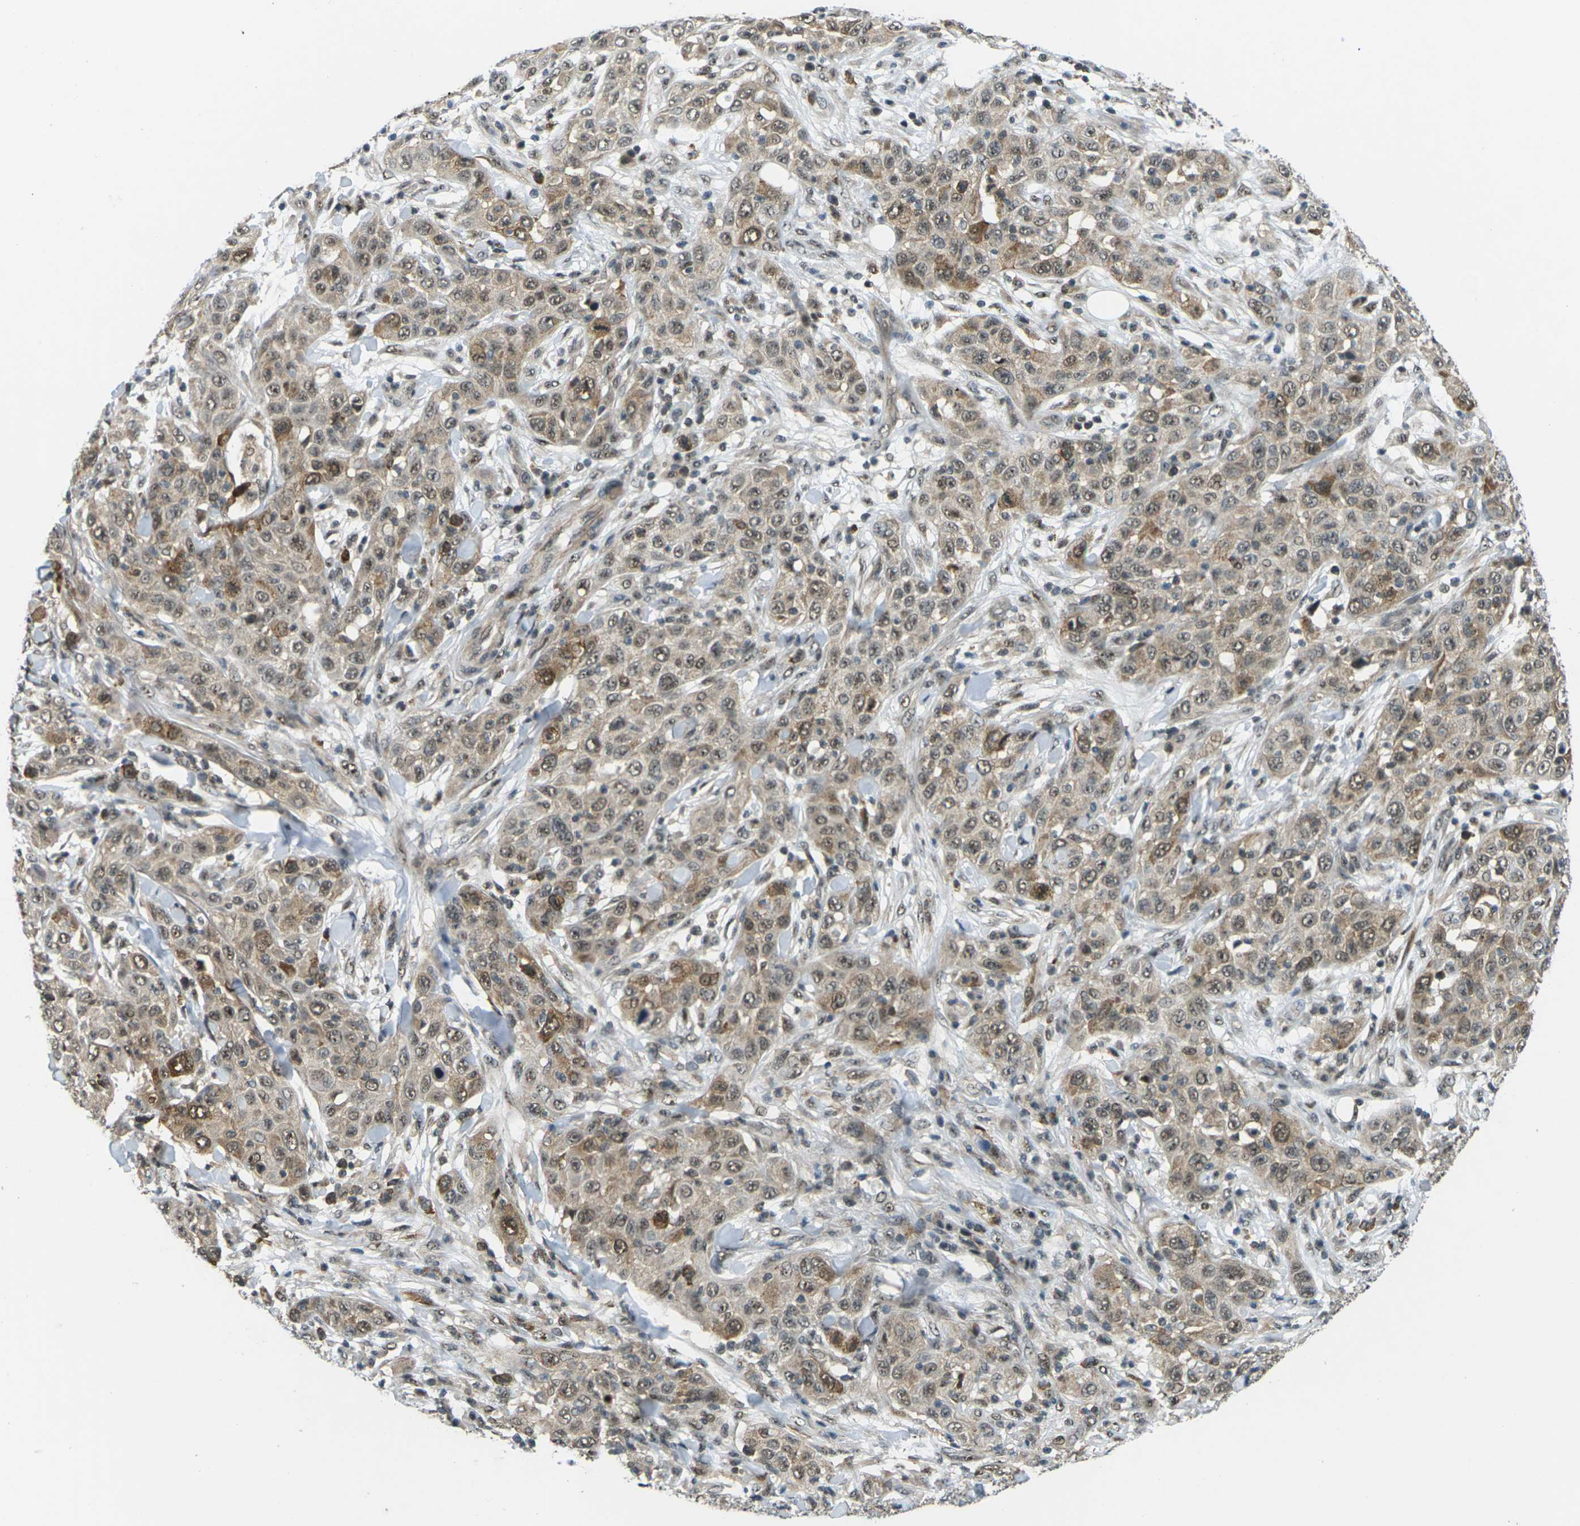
{"staining": {"intensity": "moderate", "quantity": ">75%", "location": "cytoplasmic/membranous,nuclear"}, "tissue": "skin cancer", "cell_type": "Tumor cells", "image_type": "cancer", "snomed": [{"axis": "morphology", "description": "Squamous cell carcinoma, NOS"}, {"axis": "topography", "description": "Skin"}], "caption": "About >75% of tumor cells in skin cancer reveal moderate cytoplasmic/membranous and nuclear protein expression as visualized by brown immunohistochemical staining.", "gene": "UBE2S", "patient": {"sex": "female", "age": 88}}